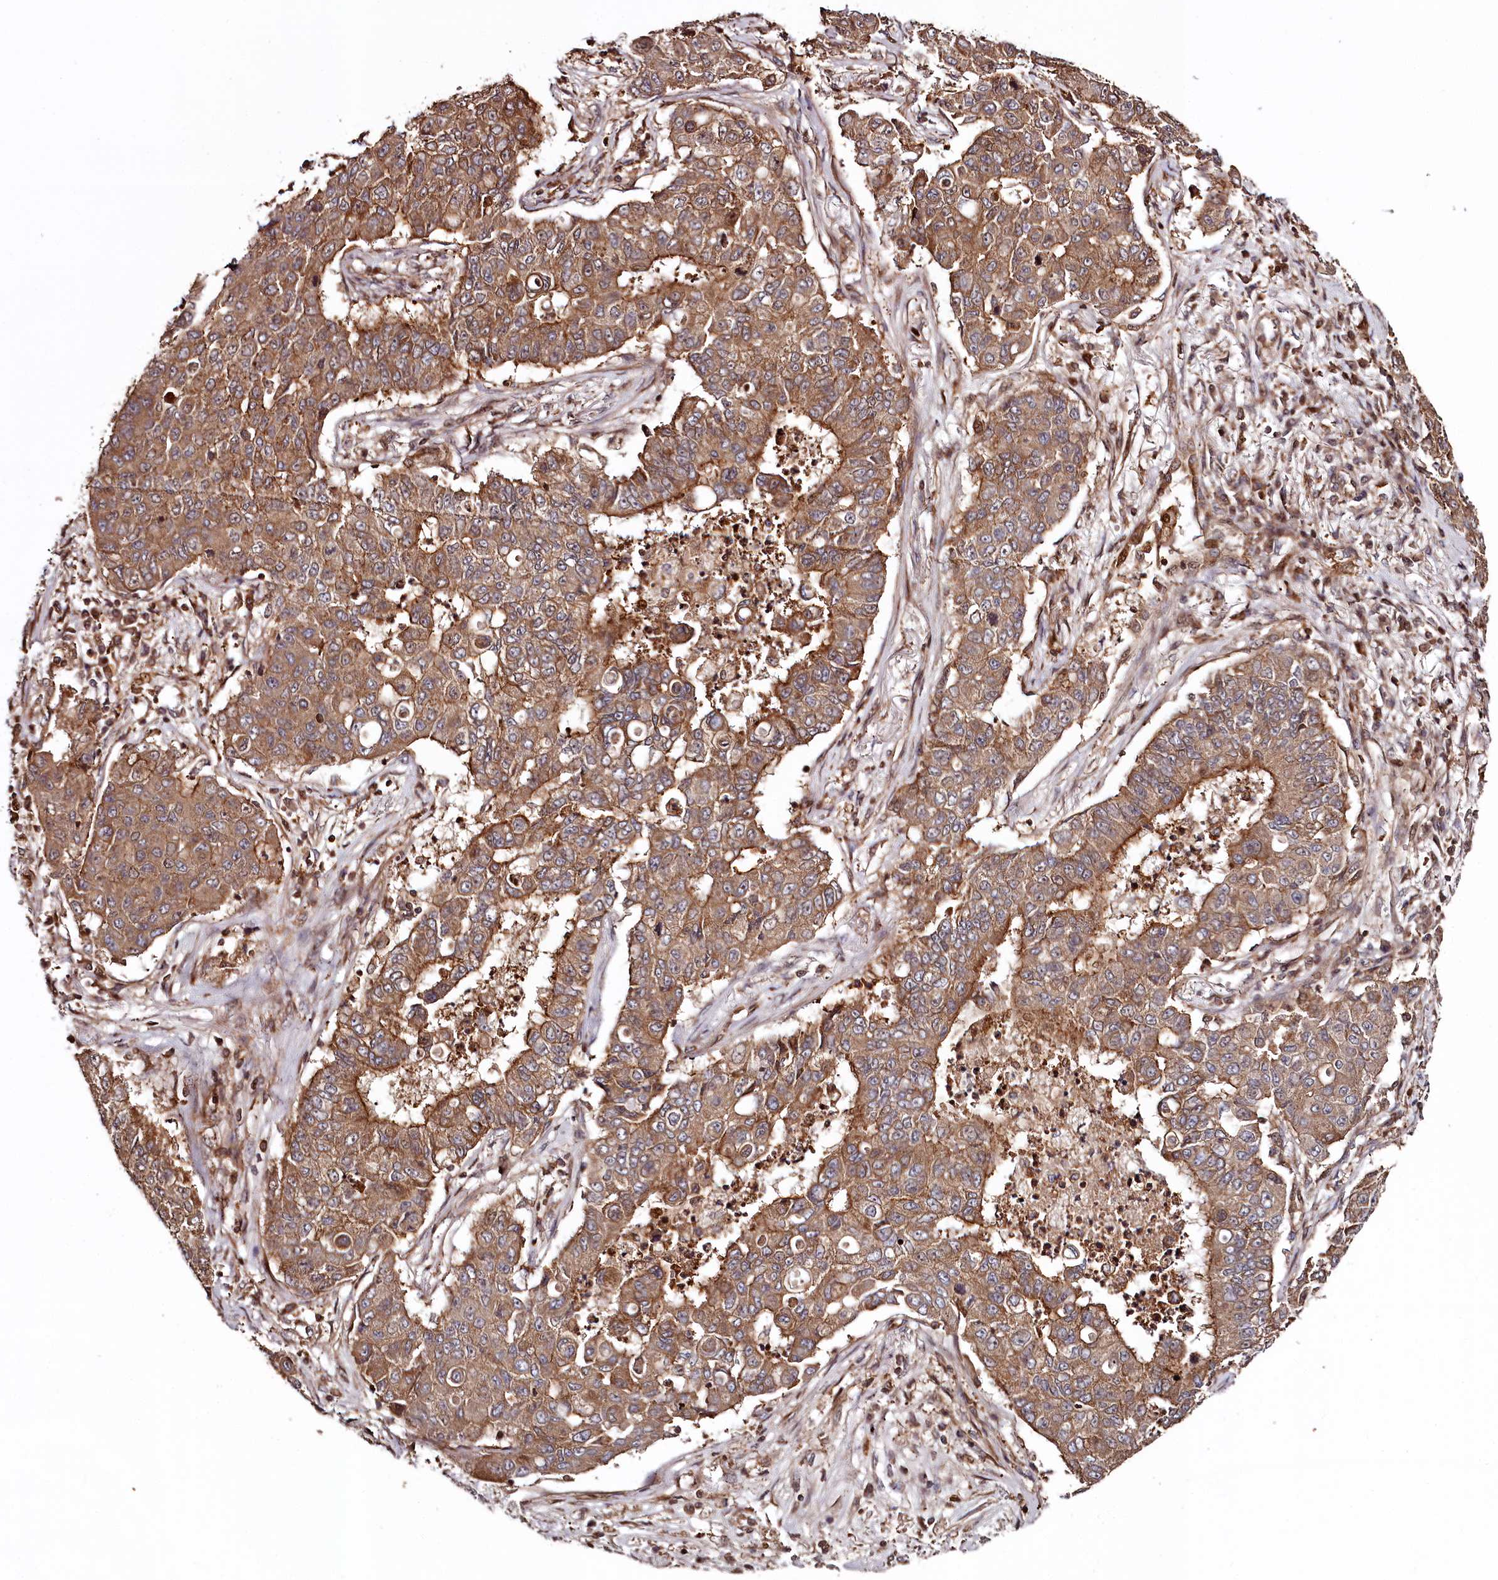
{"staining": {"intensity": "moderate", "quantity": ">75%", "location": "cytoplasmic/membranous"}, "tissue": "lung cancer", "cell_type": "Tumor cells", "image_type": "cancer", "snomed": [{"axis": "morphology", "description": "Squamous cell carcinoma, NOS"}, {"axis": "topography", "description": "Lung"}], "caption": "Lung cancer (squamous cell carcinoma) tissue shows moderate cytoplasmic/membranous positivity in about >75% of tumor cells, visualized by immunohistochemistry.", "gene": "KIF14", "patient": {"sex": "male", "age": 74}}